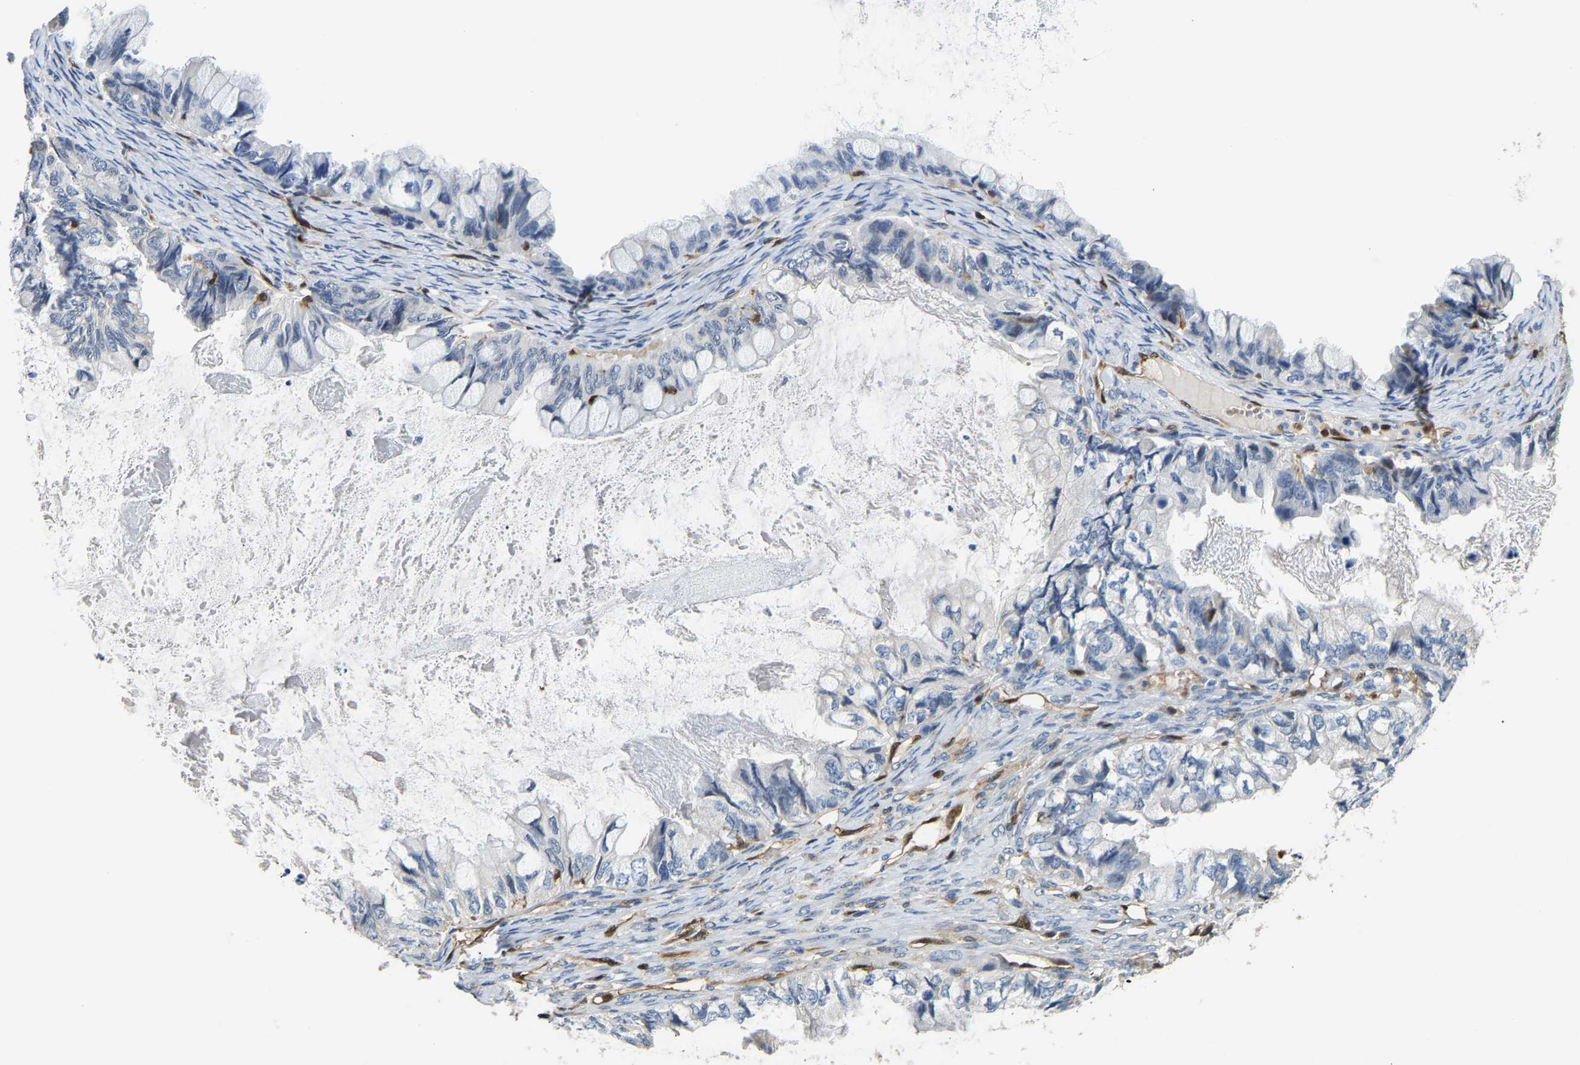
{"staining": {"intensity": "negative", "quantity": "none", "location": "none"}, "tissue": "ovarian cancer", "cell_type": "Tumor cells", "image_type": "cancer", "snomed": [{"axis": "morphology", "description": "Cystadenocarcinoma, mucinous, NOS"}, {"axis": "topography", "description": "Ovary"}], "caption": "Protein analysis of ovarian mucinous cystadenocarcinoma reveals no significant positivity in tumor cells. (Brightfield microscopy of DAB (3,3'-diaminobenzidine) immunohistochemistry (IHC) at high magnification).", "gene": "GIMAP7", "patient": {"sex": "female", "age": 80}}